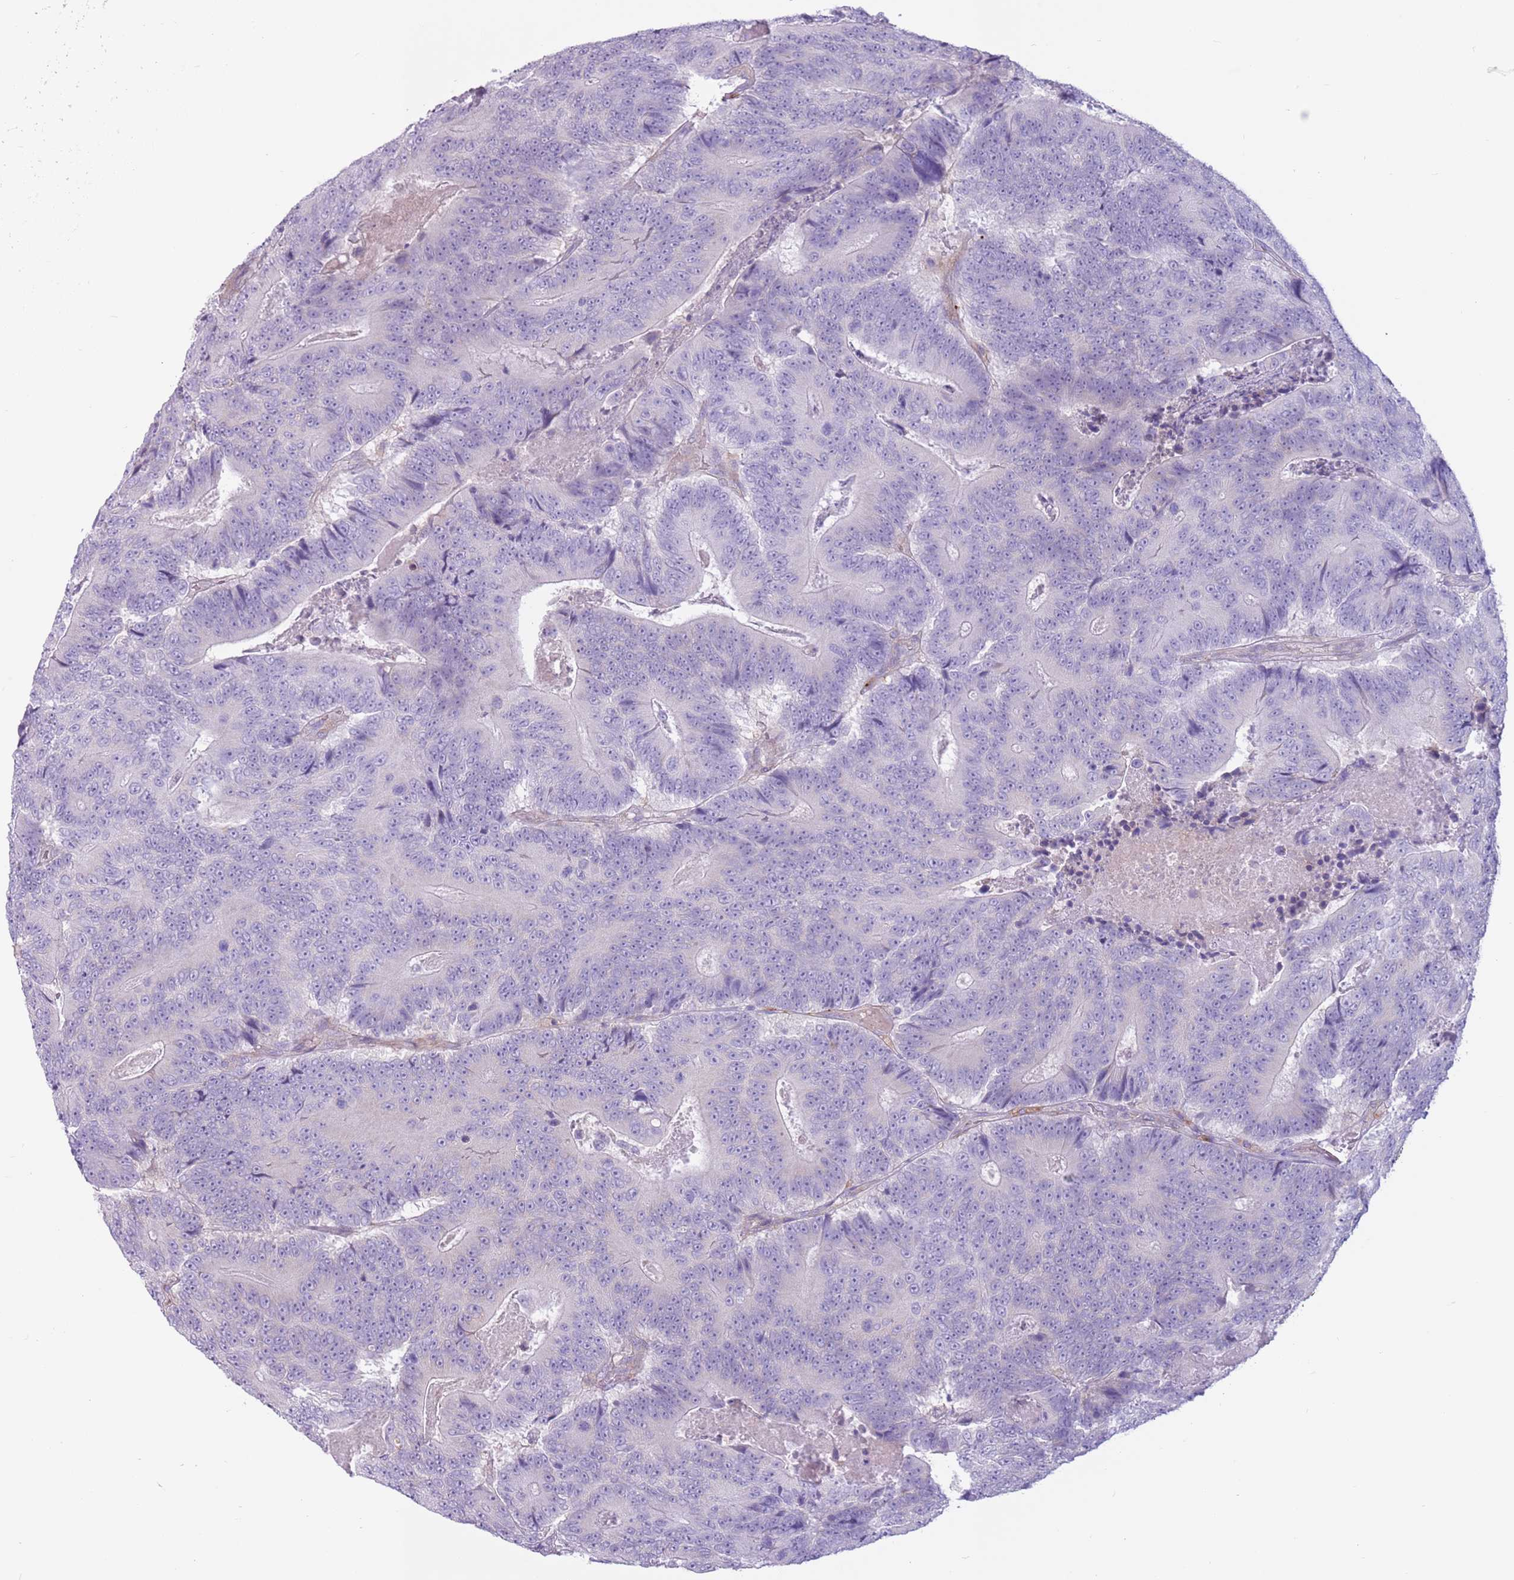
{"staining": {"intensity": "negative", "quantity": "none", "location": "none"}, "tissue": "colorectal cancer", "cell_type": "Tumor cells", "image_type": "cancer", "snomed": [{"axis": "morphology", "description": "Adenocarcinoma, NOS"}, {"axis": "topography", "description": "Colon"}], "caption": "A micrograph of human colorectal cancer is negative for staining in tumor cells. (Brightfield microscopy of DAB immunohistochemistry (IHC) at high magnification).", "gene": "SNX6", "patient": {"sex": "male", "age": 83}}